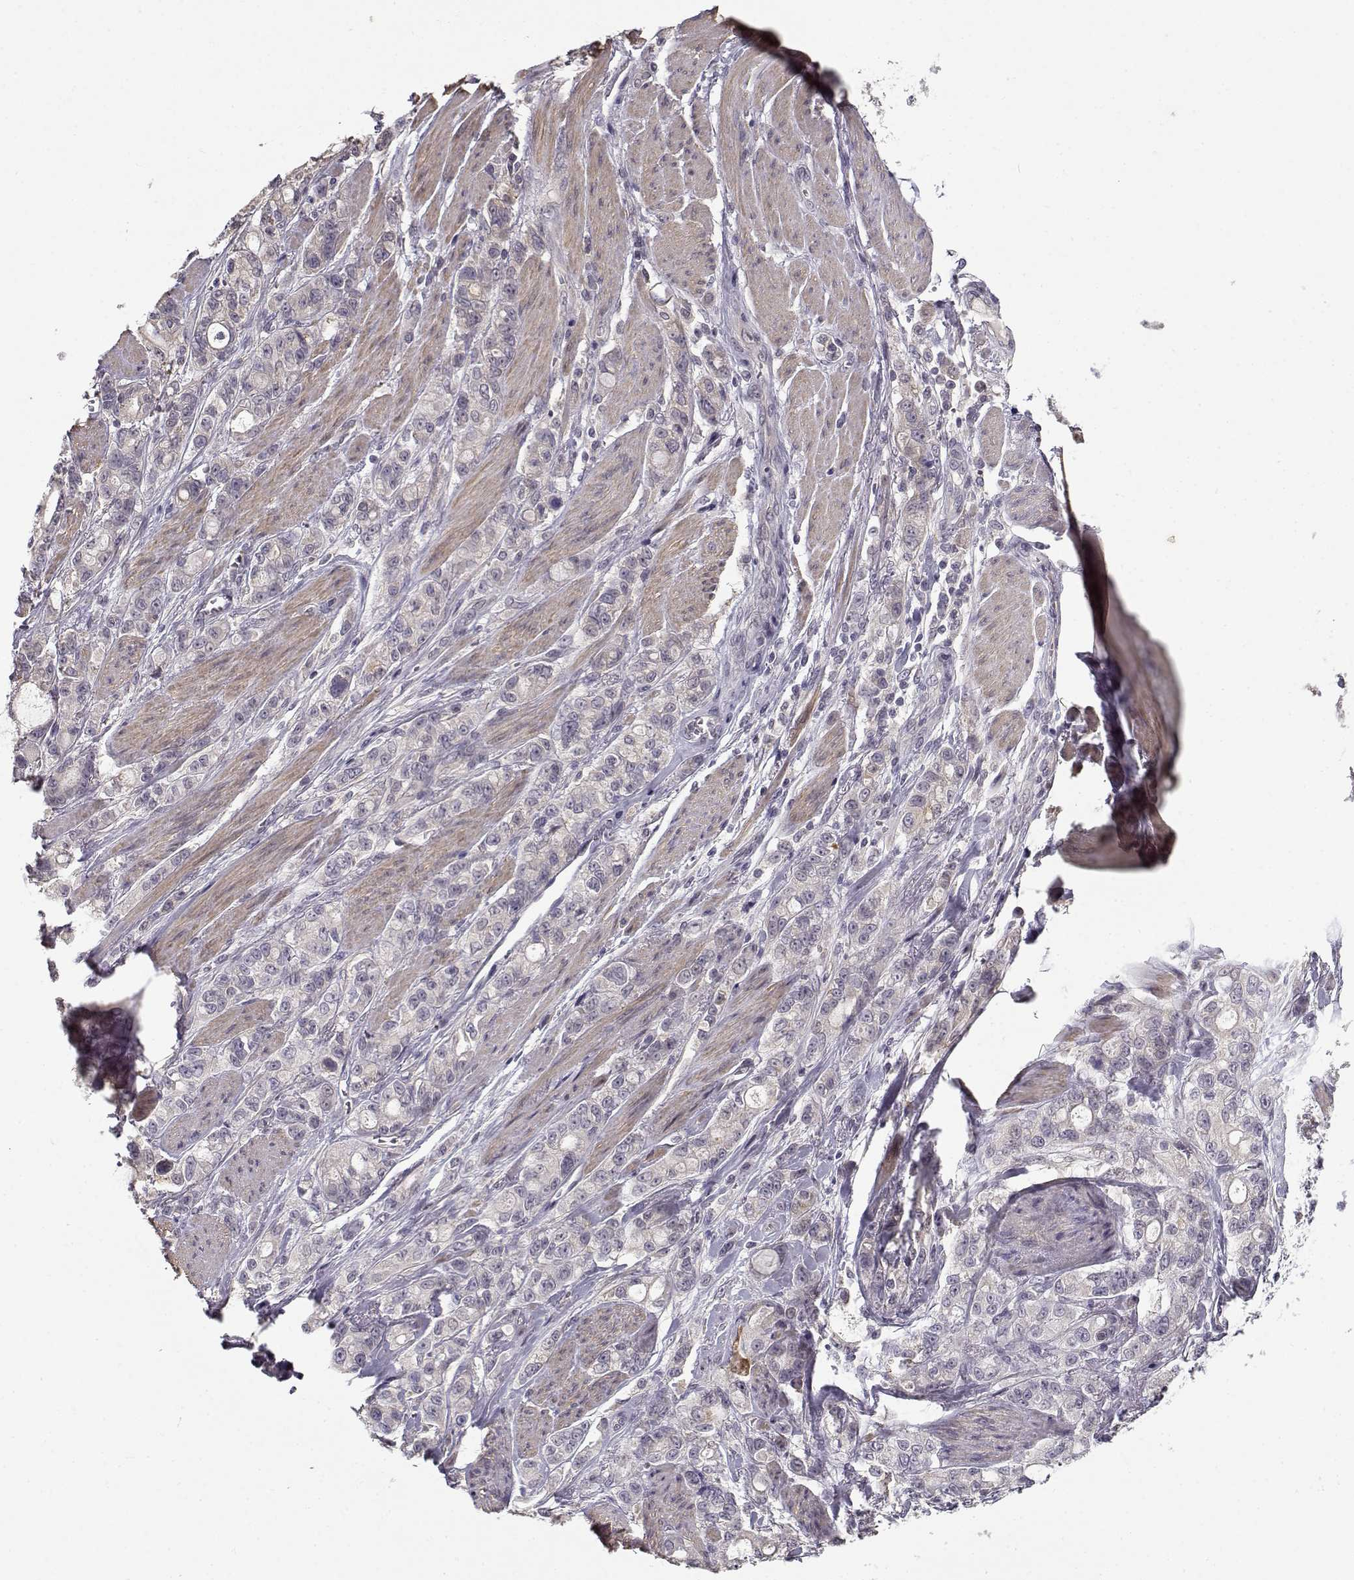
{"staining": {"intensity": "moderate", "quantity": "<25%", "location": "cytoplasmic/membranous"}, "tissue": "stomach cancer", "cell_type": "Tumor cells", "image_type": "cancer", "snomed": [{"axis": "morphology", "description": "Adenocarcinoma, NOS"}, {"axis": "topography", "description": "Stomach"}], "caption": "Protein expression analysis of stomach adenocarcinoma reveals moderate cytoplasmic/membranous staining in approximately <25% of tumor cells.", "gene": "ENTPD8", "patient": {"sex": "male", "age": 63}}